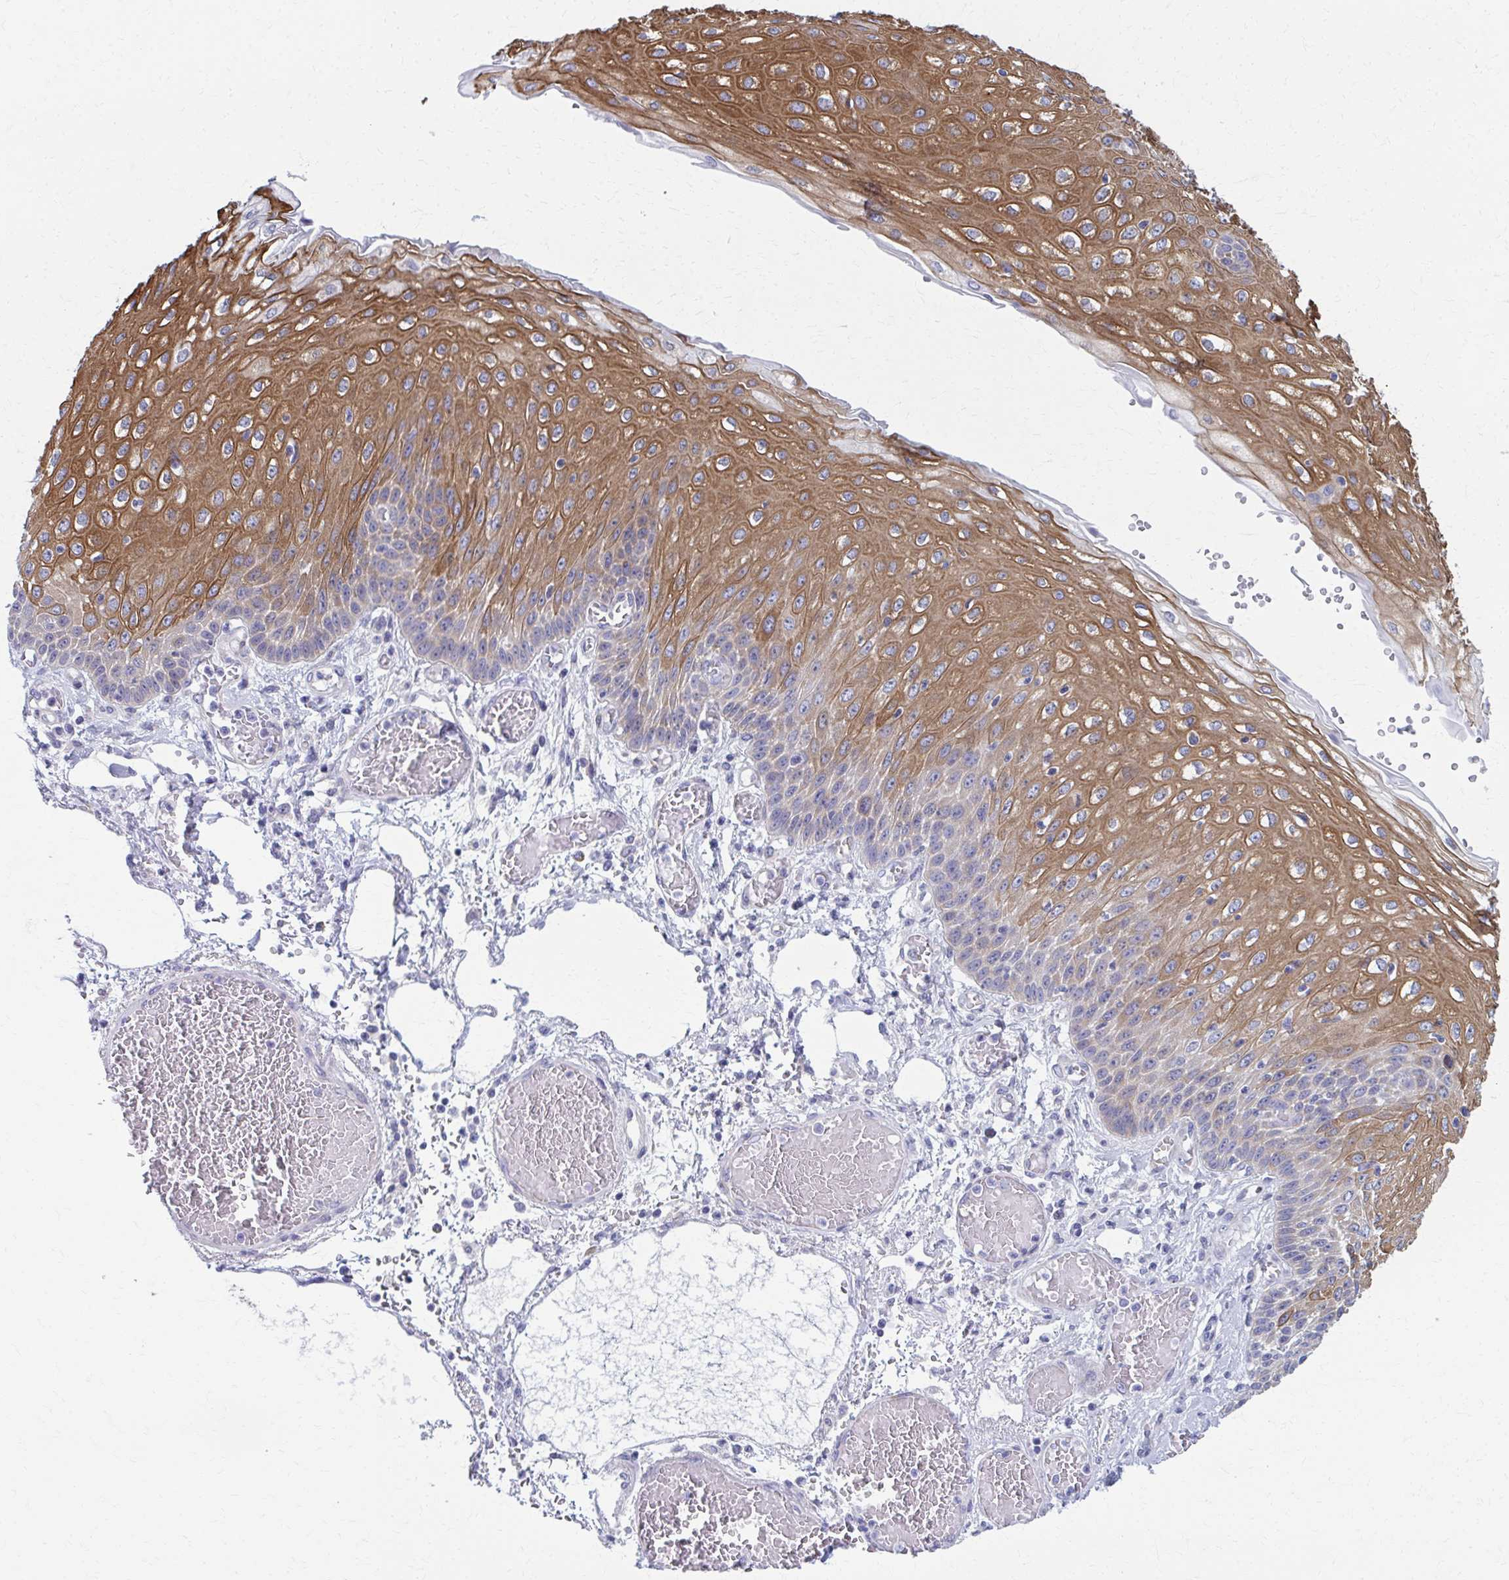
{"staining": {"intensity": "moderate", "quantity": "25%-75%", "location": "cytoplasmic/membranous"}, "tissue": "esophagus", "cell_type": "Squamous epithelial cells", "image_type": "normal", "snomed": [{"axis": "morphology", "description": "Normal tissue, NOS"}, {"axis": "morphology", "description": "Adenocarcinoma, NOS"}, {"axis": "topography", "description": "Esophagus"}], "caption": "Moderate cytoplasmic/membranous staining for a protein is appreciated in about 25%-75% of squamous epithelial cells of benign esophagus using immunohistochemistry.", "gene": "SPATS2L", "patient": {"sex": "male", "age": 81}}